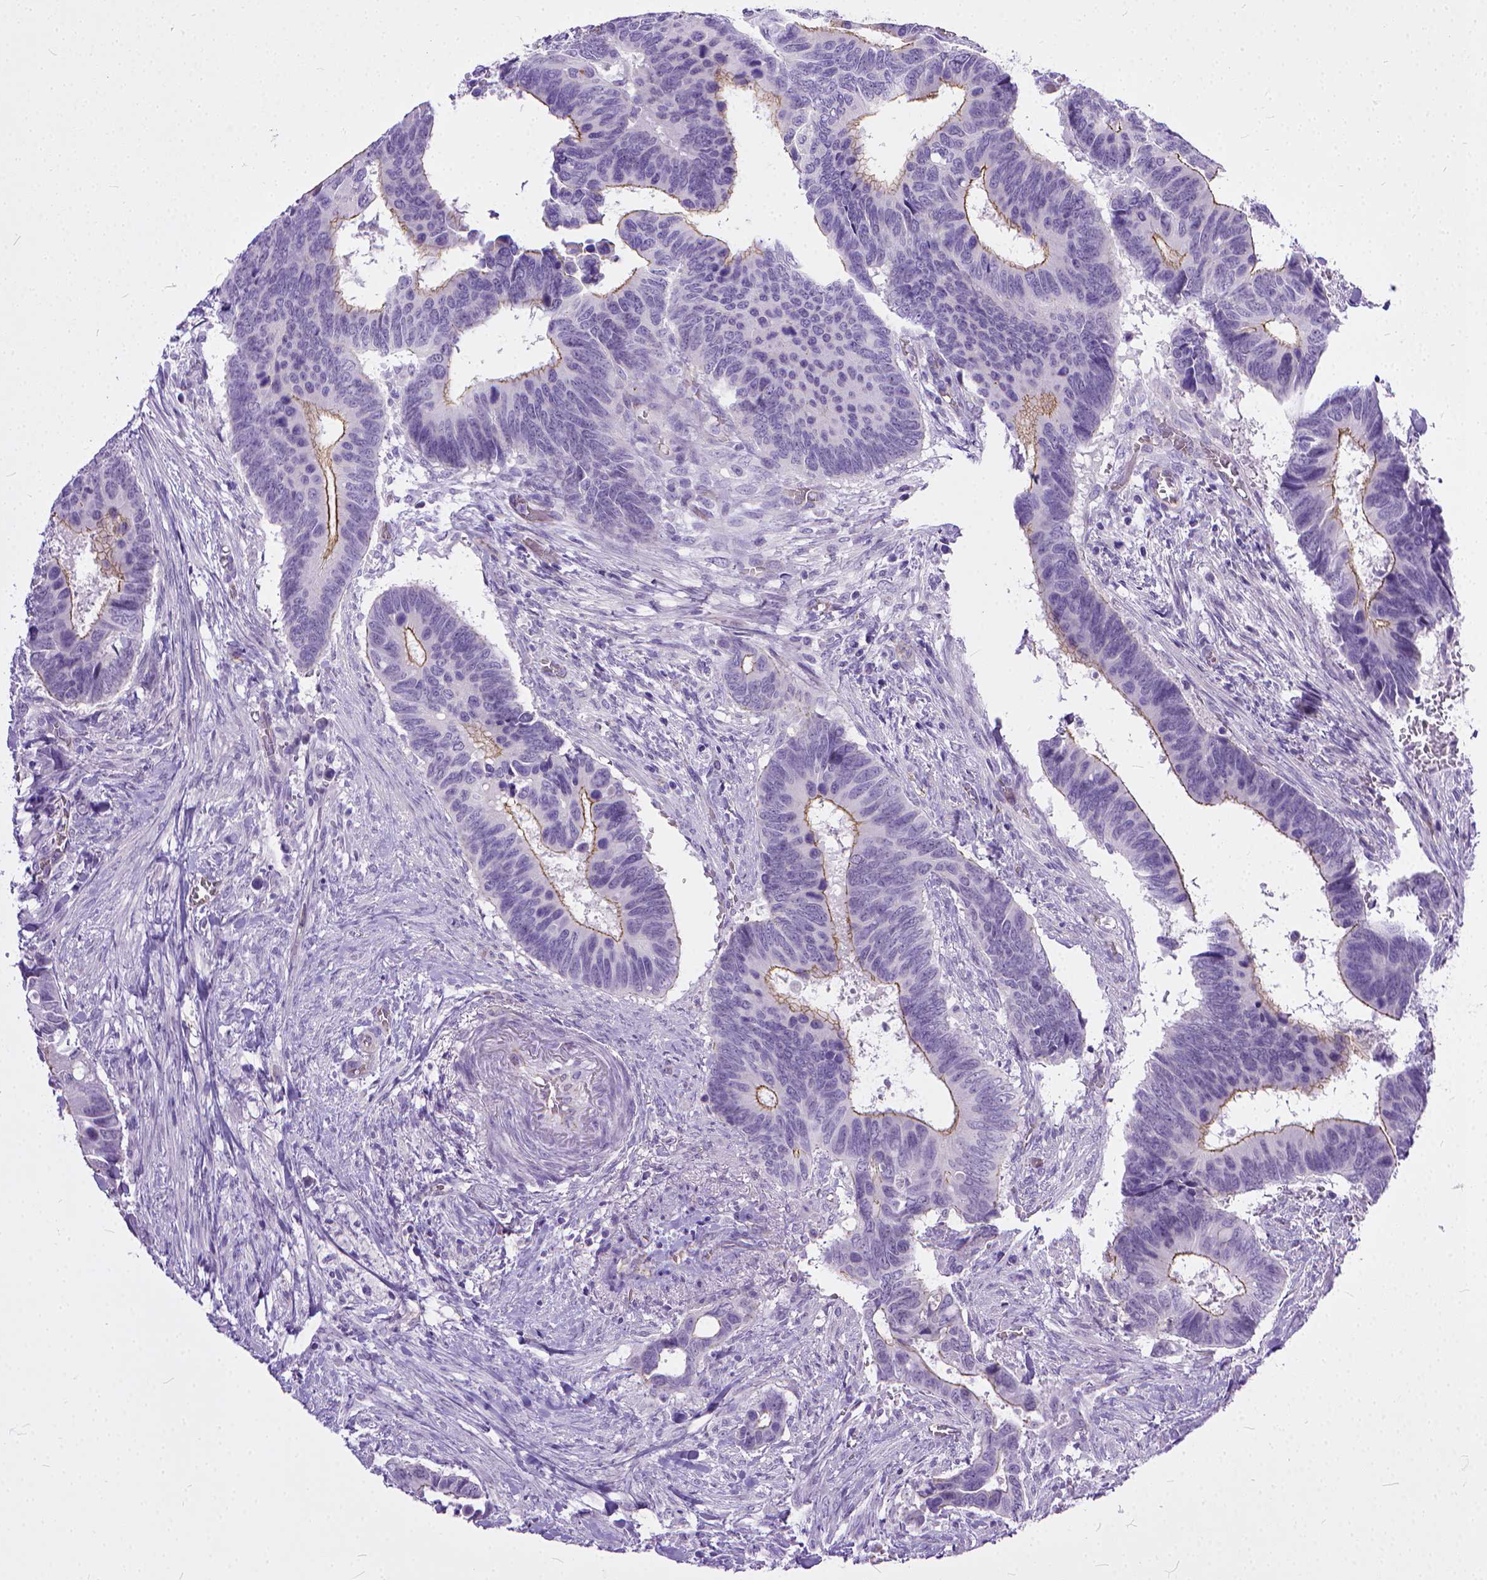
{"staining": {"intensity": "moderate", "quantity": "25%-75%", "location": "cytoplasmic/membranous"}, "tissue": "colorectal cancer", "cell_type": "Tumor cells", "image_type": "cancer", "snomed": [{"axis": "morphology", "description": "Adenocarcinoma, NOS"}, {"axis": "topography", "description": "Colon"}], "caption": "An image of human adenocarcinoma (colorectal) stained for a protein shows moderate cytoplasmic/membranous brown staining in tumor cells.", "gene": "ADGRF1", "patient": {"sex": "male", "age": 49}}